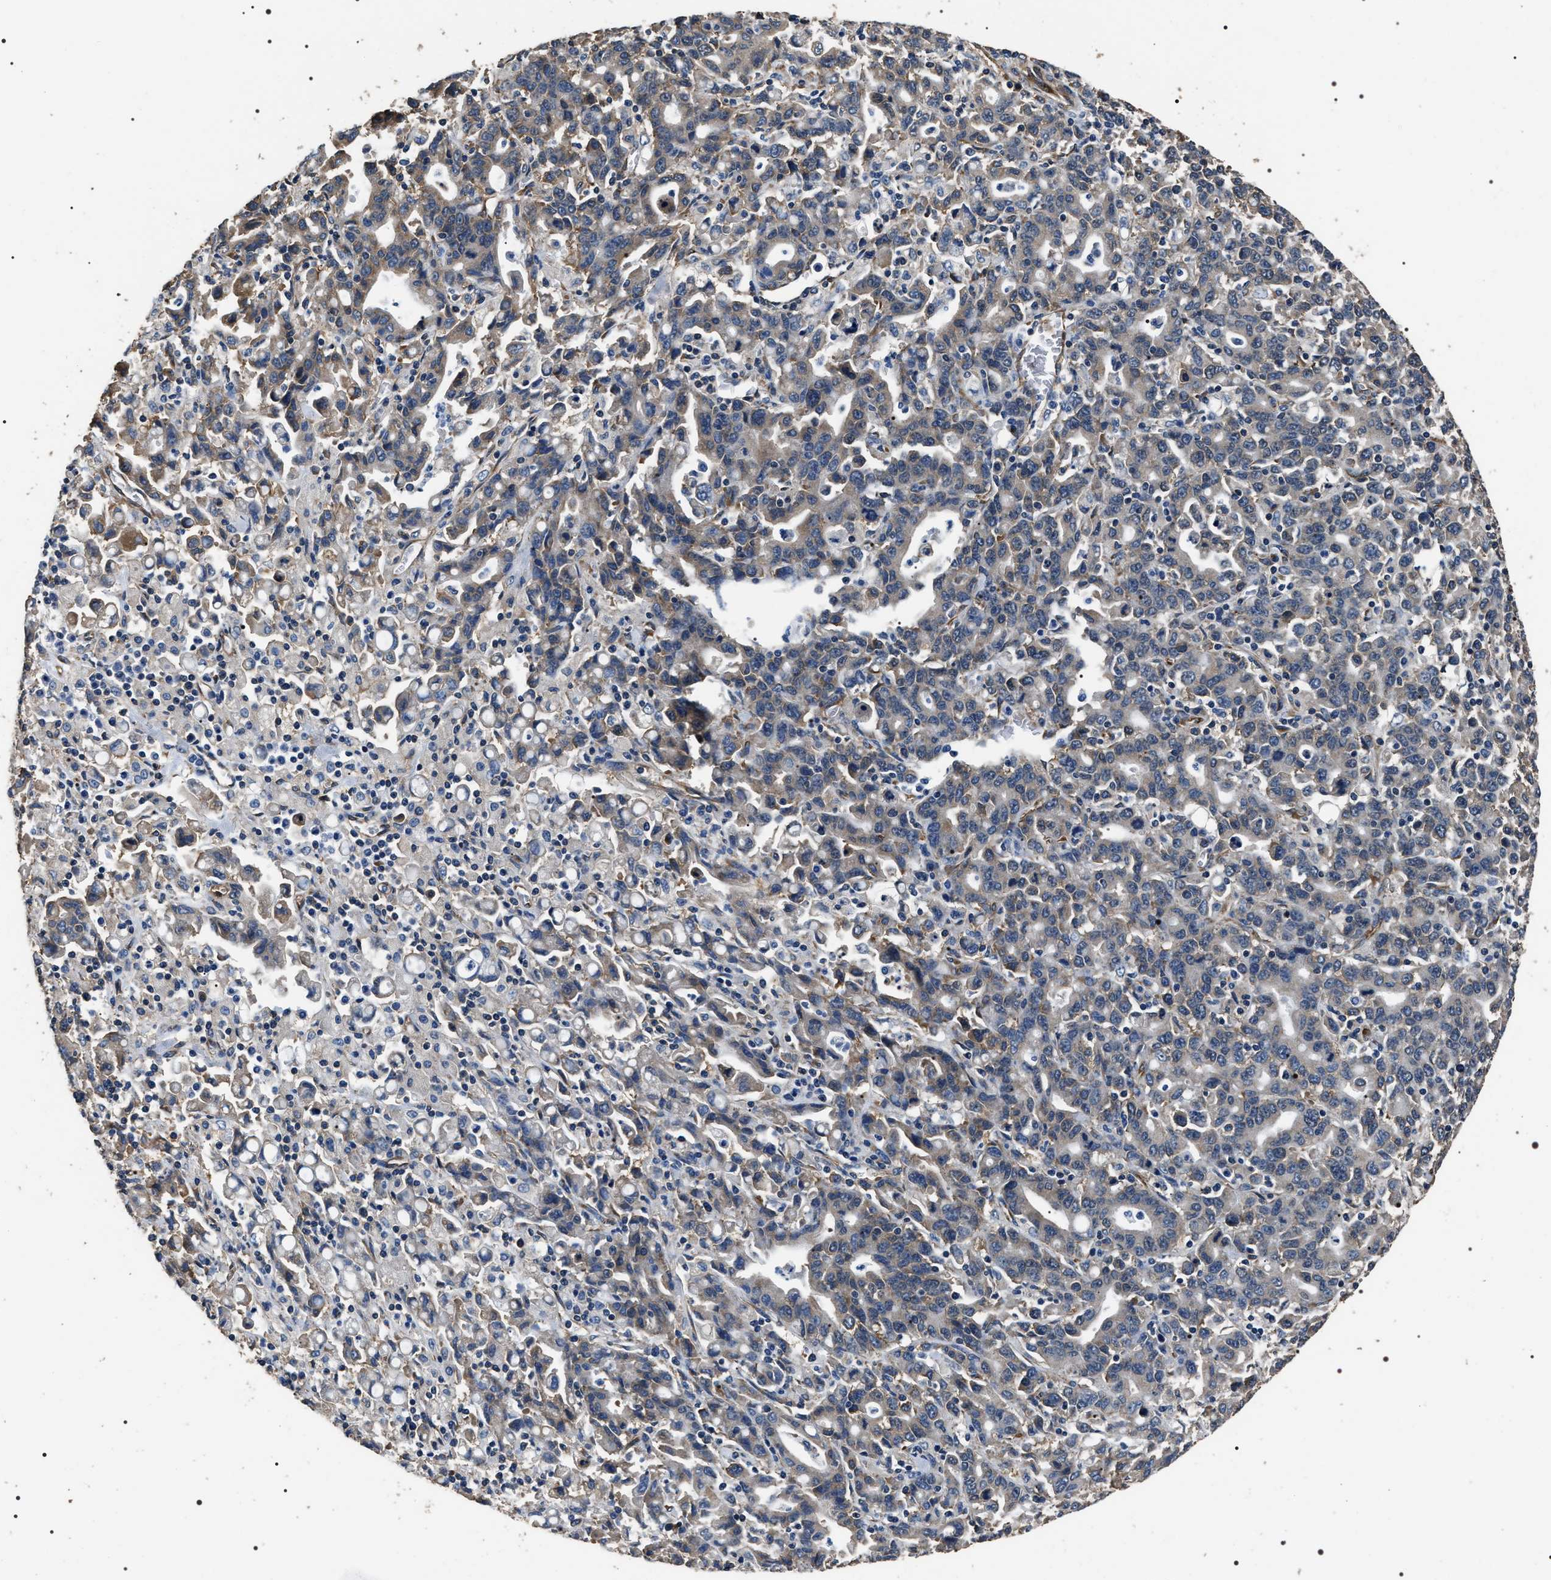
{"staining": {"intensity": "weak", "quantity": "<25%", "location": "cytoplasmic/membranous"}, "tissue": "stomach cancer", "cell_type": "Tumor cells", "image_type": "cancer", "snomed": [{"axis": "morphology", "description": "Adenocarcinoma, NOS"}, {"axis": "topography", "description": "Stomach, upper"}], "caption": "Immunohistochemistry histopathology image of stomach cancer (adenocarcinoma) stained for a protein (brown), which shows no positivity in tumor cells. (DAB (3,3'-diaminobenzidine) IHC with hematoxylin counter stain).", "gene": "KTN1", "patient": {"sex": "male", "age": 69}}